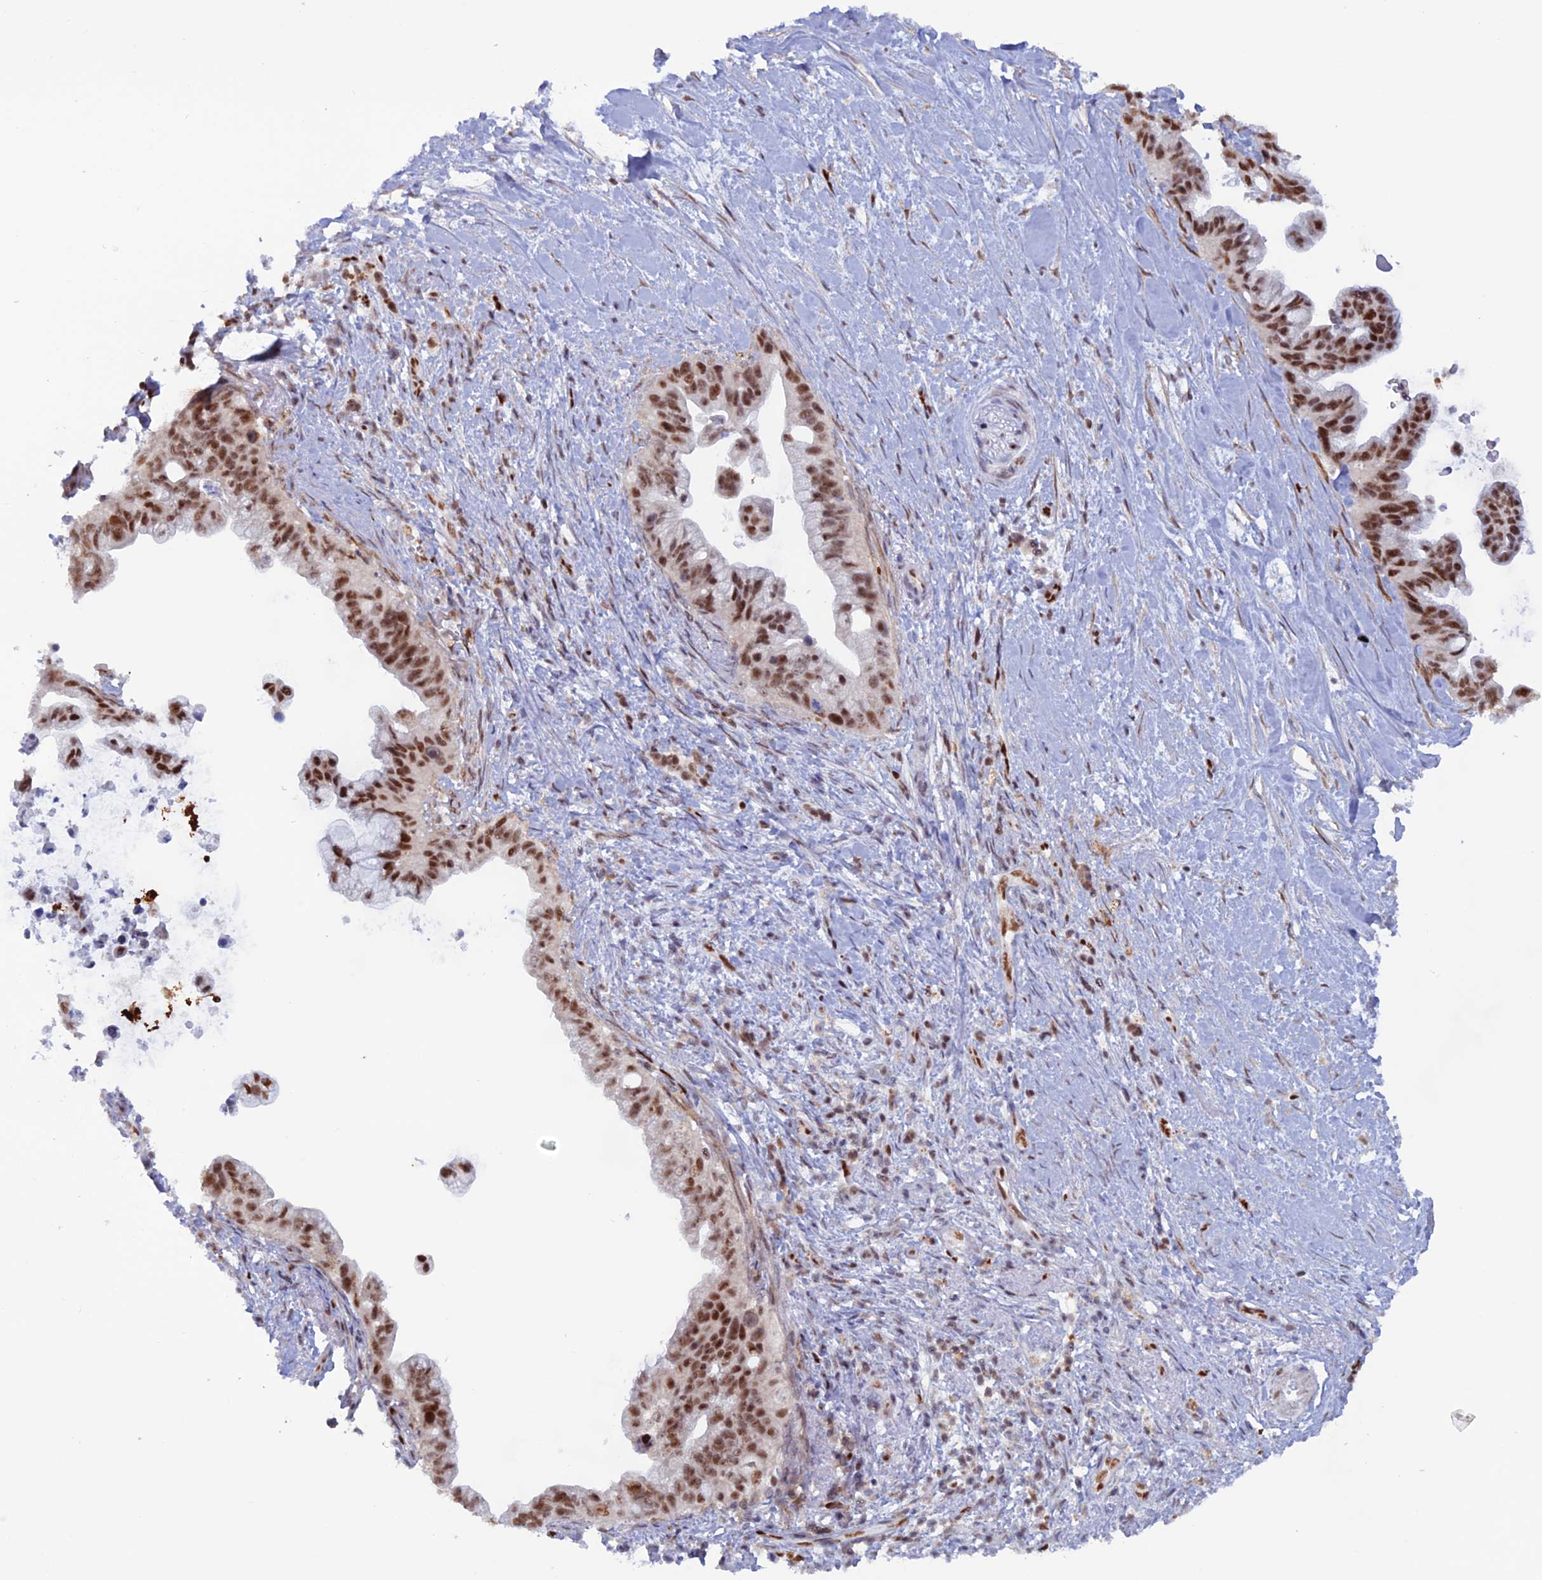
{"staining": {"intensity": "strong", "quantity": ">75%", "location": "nuclear"}, "tissue": "pancreatic cancer", "cell_type": "Tumor cells", "image_type": "cancer", "snomed": [{"axis": "morphology", "description": "Adenocarcinoma, NOS"}, {"axis": "topography", "description": "Pancreas"}], "caption": "There is high levels of strong nuclear staining in tumor cells of pancreatic cancer (adenocarcinoma), as demonstrated by immunohistochemical staining (brown color).", "gene": "NOL4L", "patient": {"sex": "female", "age": 83}}